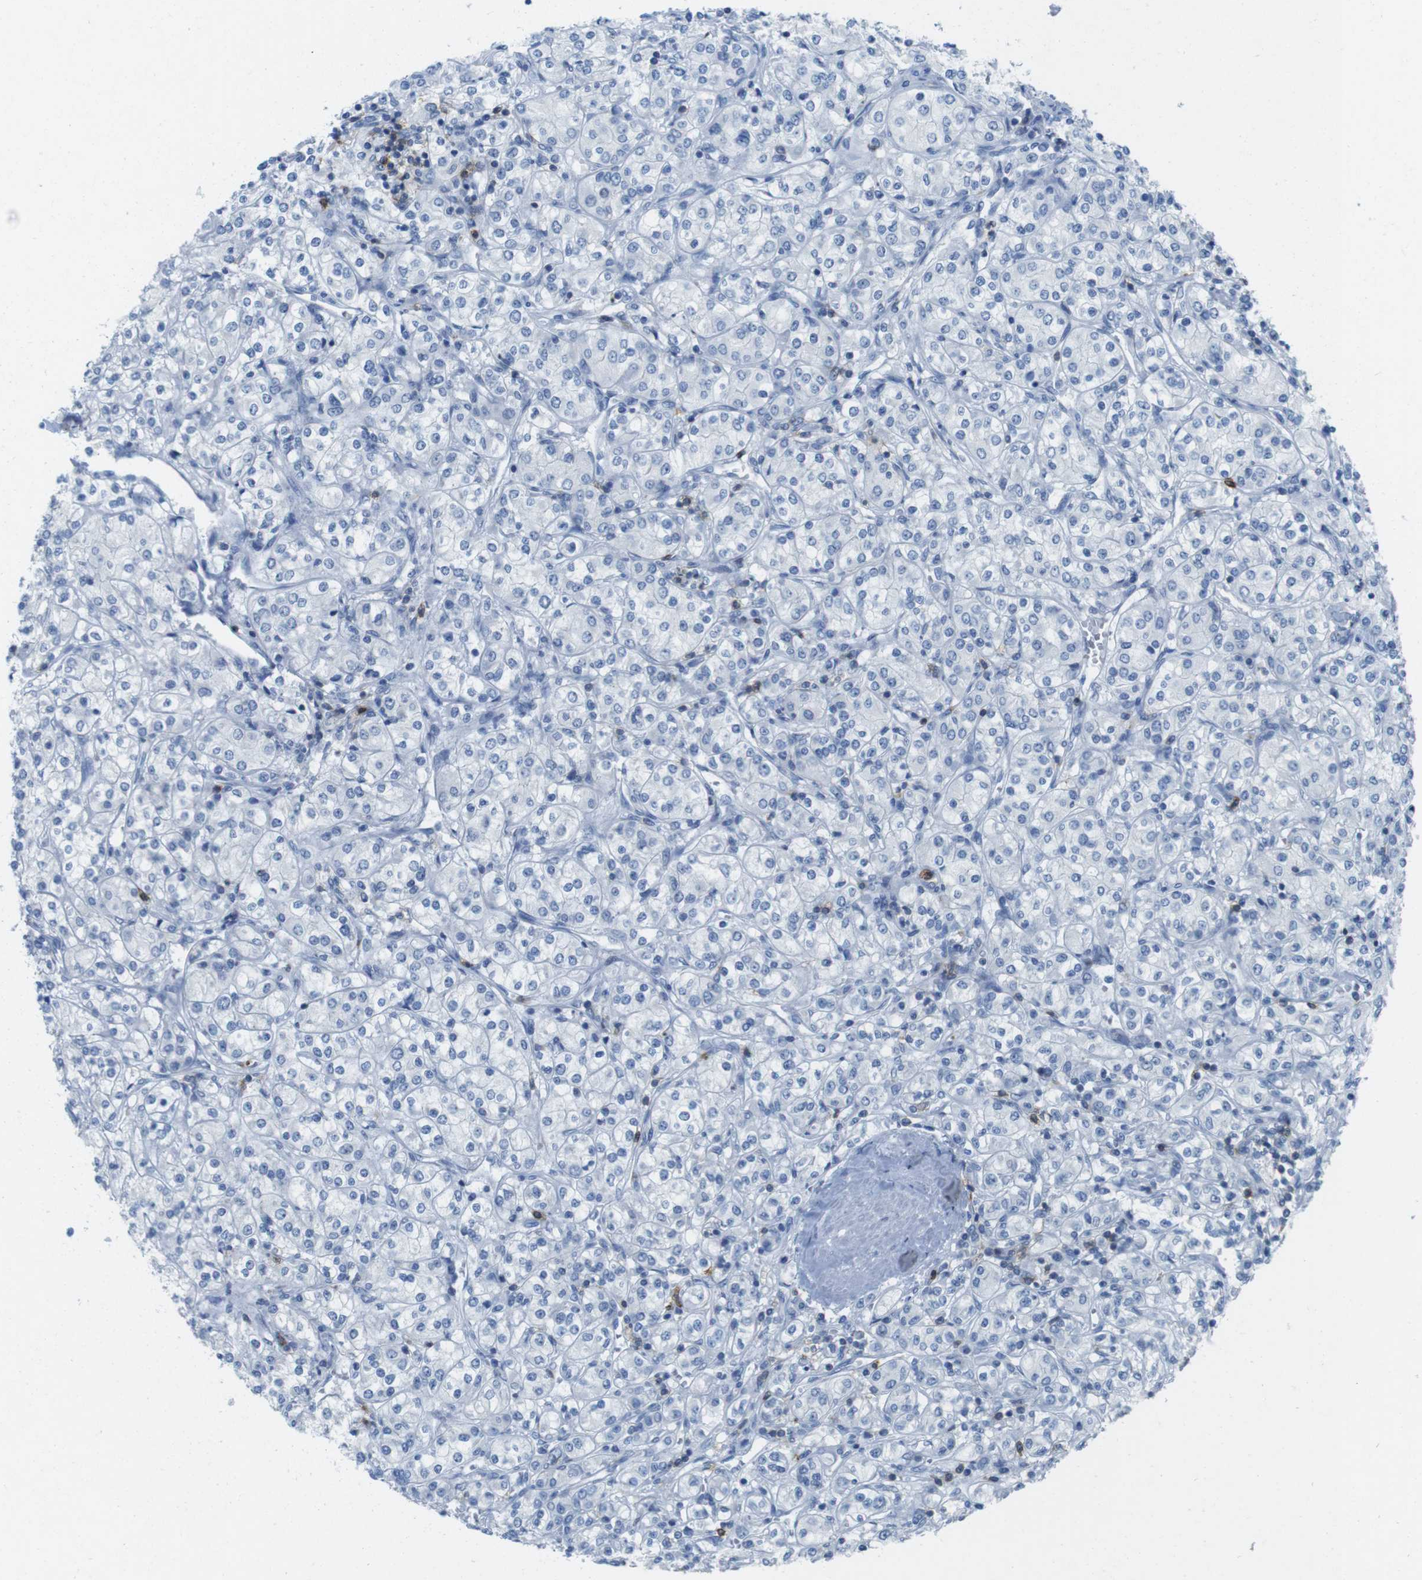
{"staining": {"intensity": "negative", "quantity": "none", "location": "none"}, "tissue": "renal cancer", "cell_type": "Tumor cells", "image_type": "cancer", "snomed": [{"axis": "morphology", "description": "Adenocarcinoma, NOS"}, {"axis": "topography", "description": "Kidney"}], "caption": "This is an immunohistochemistry (IHC) histopathology image of renal cancer (adenocarcinoma). There is no positivity in tumor cells.", "gene": "CD5", "patient": {"sex": "male", "age": 77}}